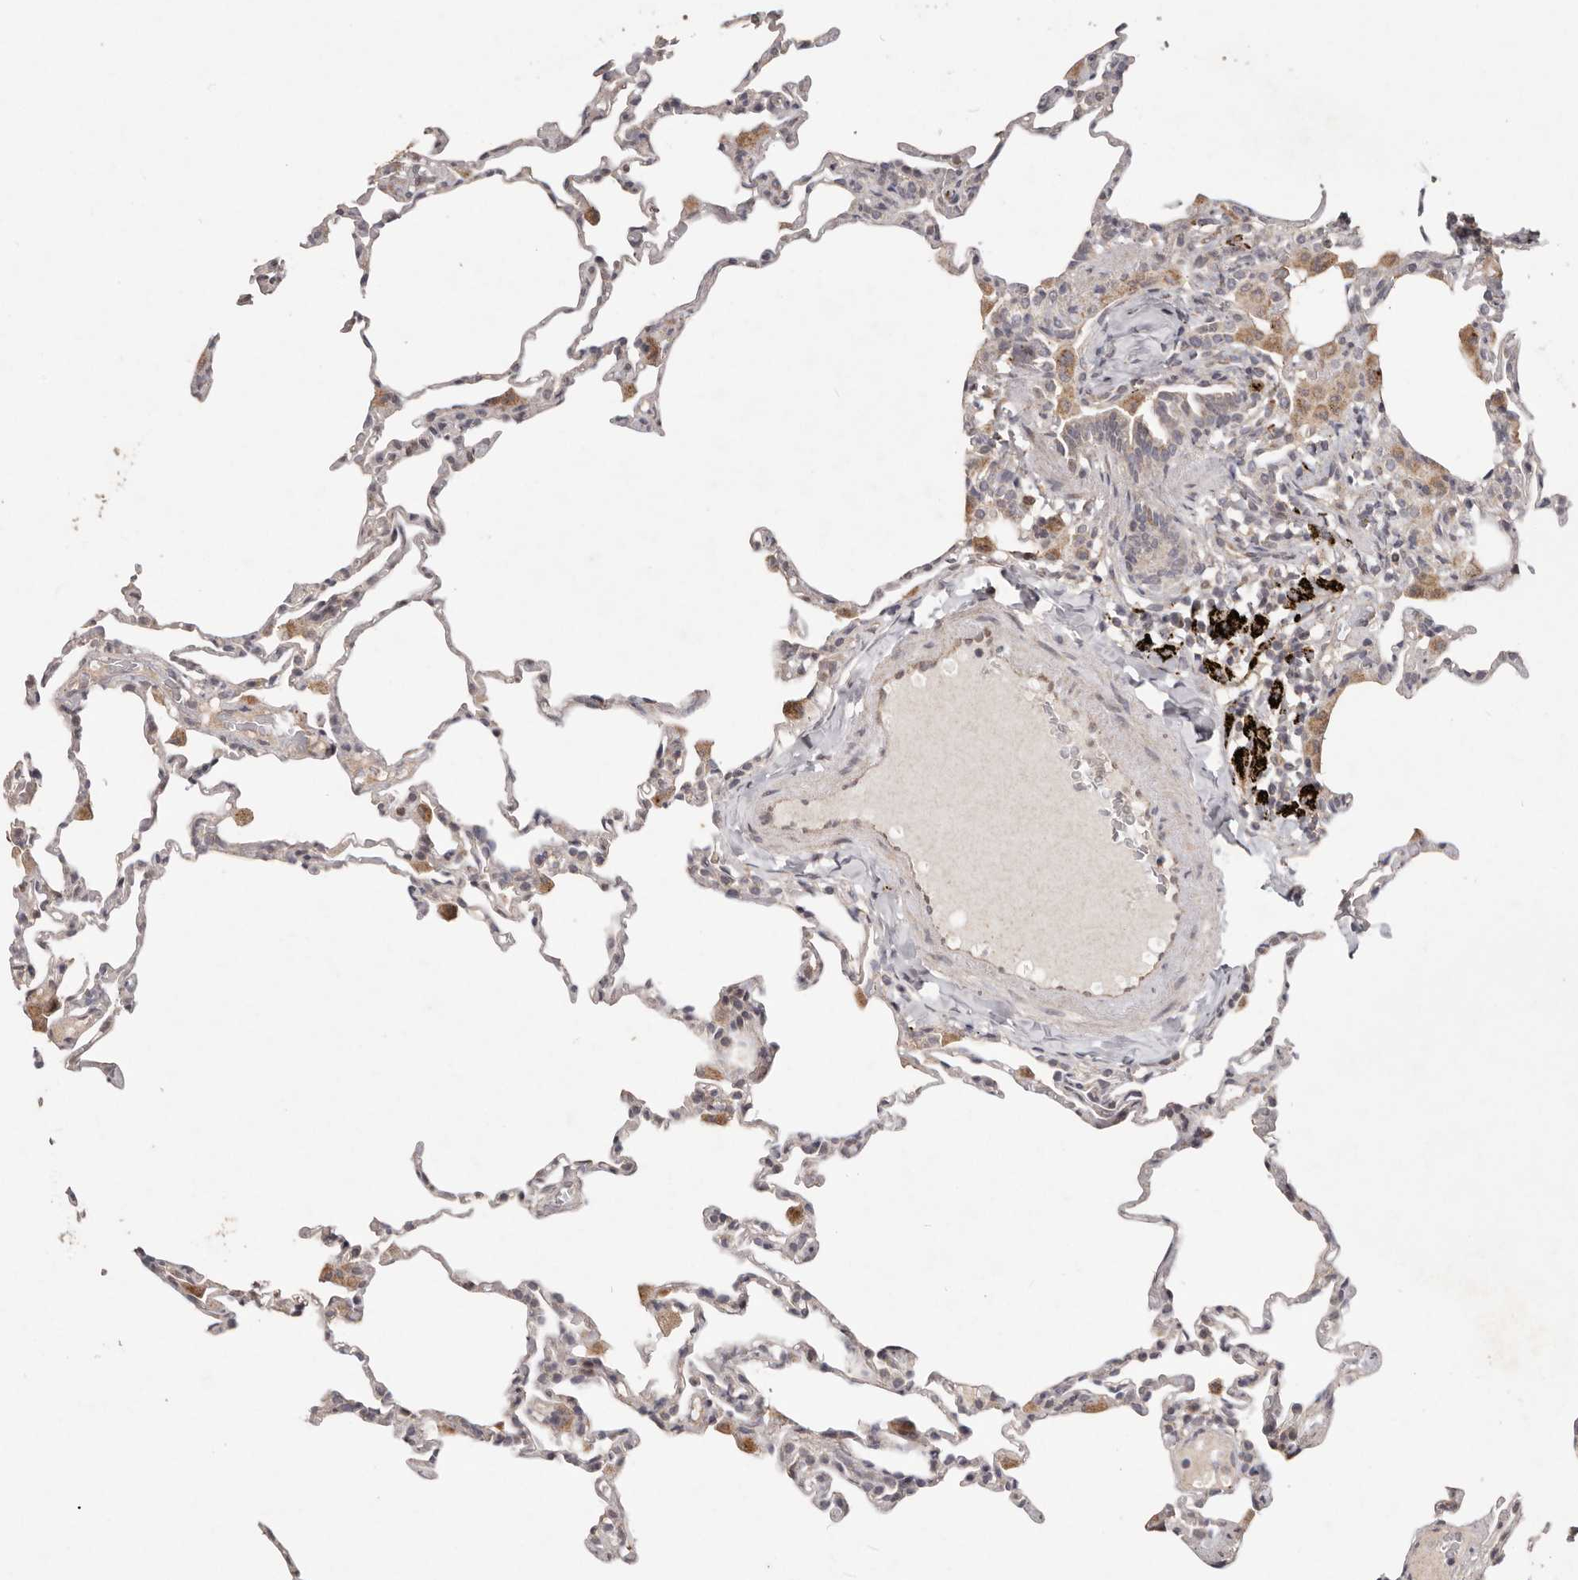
{"staining": {"intensity": "negative", "quantity": "none", "location": "none"}, "tissue": "lung", "cell_type": "Alveolar cells", "image_type": "normal", "snomed": [{"axis": "morphology", "description": "Normal tissue, NOS"}, {"axis": "topography", "description": "Lung"}], "caption": "Immunohistochemistry (IHC) histopathology image of normal human lung stained for a protein (brown), which shows no staining in alveolar cells. Brightfield microscopy of immunohistochemistry stained with DAB (3,3'-diaminobenzidine) (brown) and hematoxylin (blue), captured at high magnification.", "gene": "PLOD2", "patient": {"sex": "male", "age": 20}}